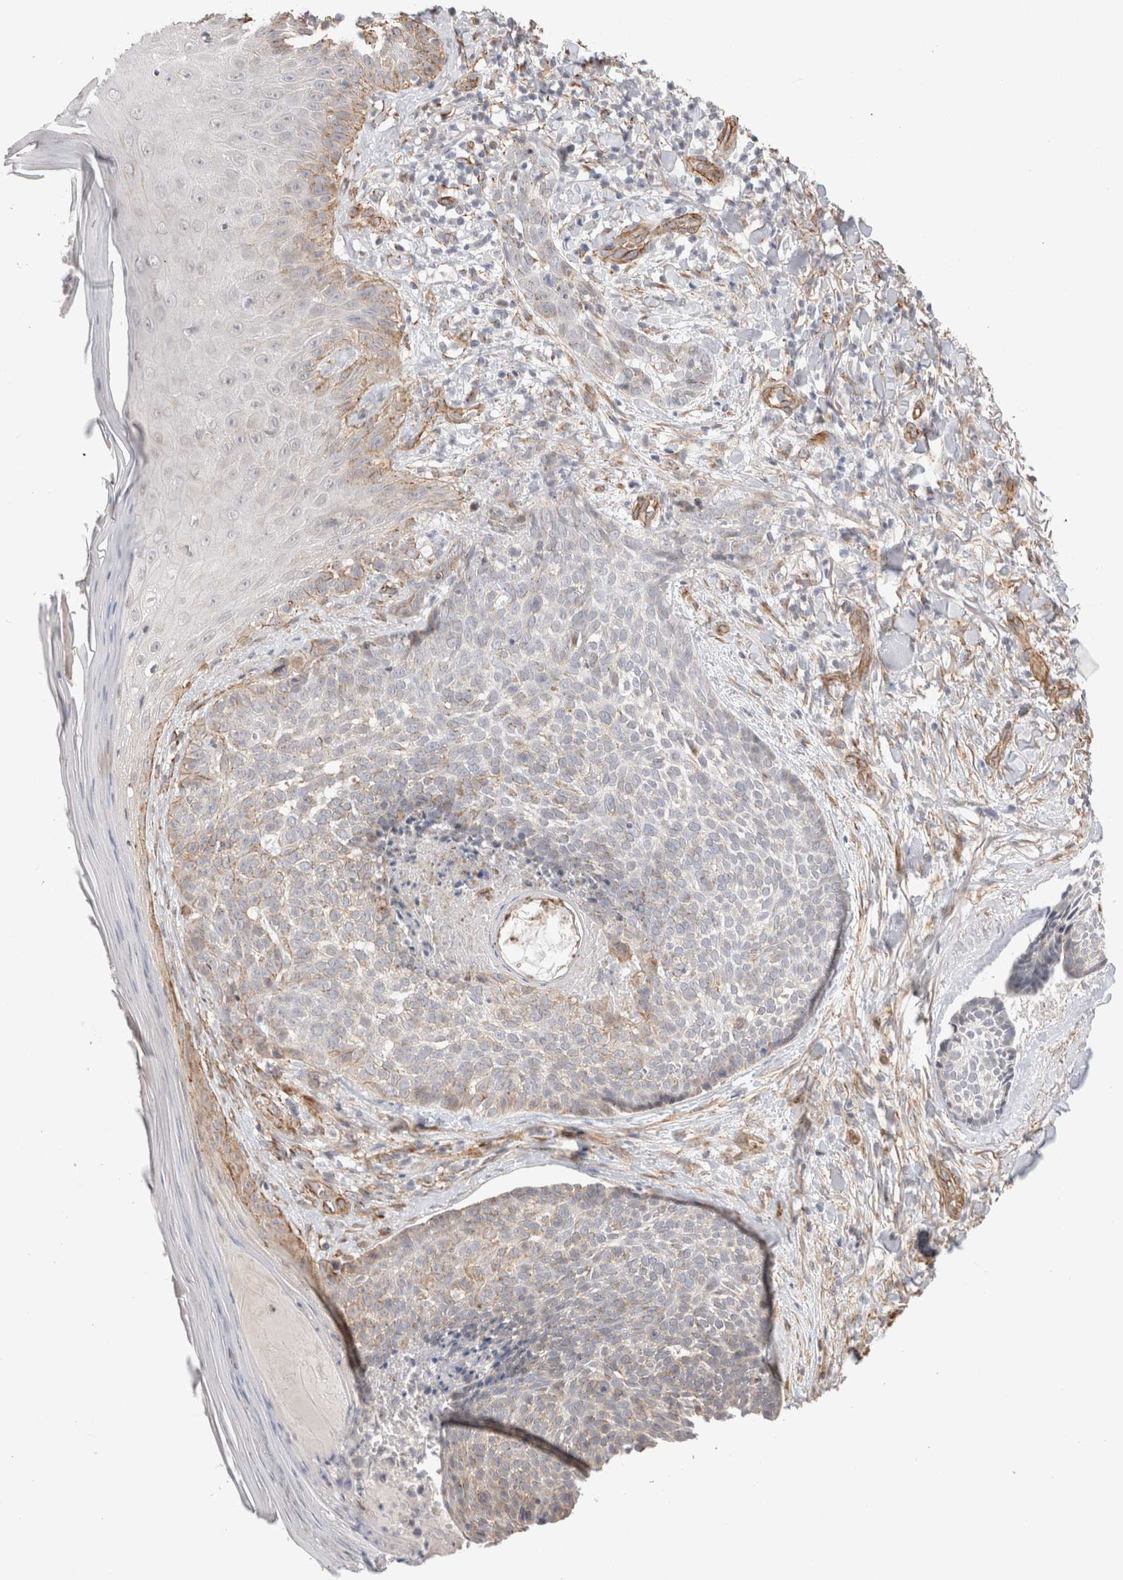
{"staining": {"intensity": "weak", "quantity": "25%-75%", "location": "cytoplasmic/membranous"}, "tissue": "skin cancer", "cell_type": "Tumor cells", "image_type": "cancer", "snomed": [{"axis": "morphology", "description": "Normal tissue, NOS"}, {"axis": "morphology", "description": "Basal cell carcinoma"}, {"axis": "topography", "description": "Skin"}], "caption": "A micrograph showing weak cytoplasmic/membranous staining in approximately 25%-75% of tumor cells in skin basal cell carcinoma, as visualized by brown immunohistochemical staining.", "gene": "CAAP1", "patient": {"sex": "male", "age": 67}}